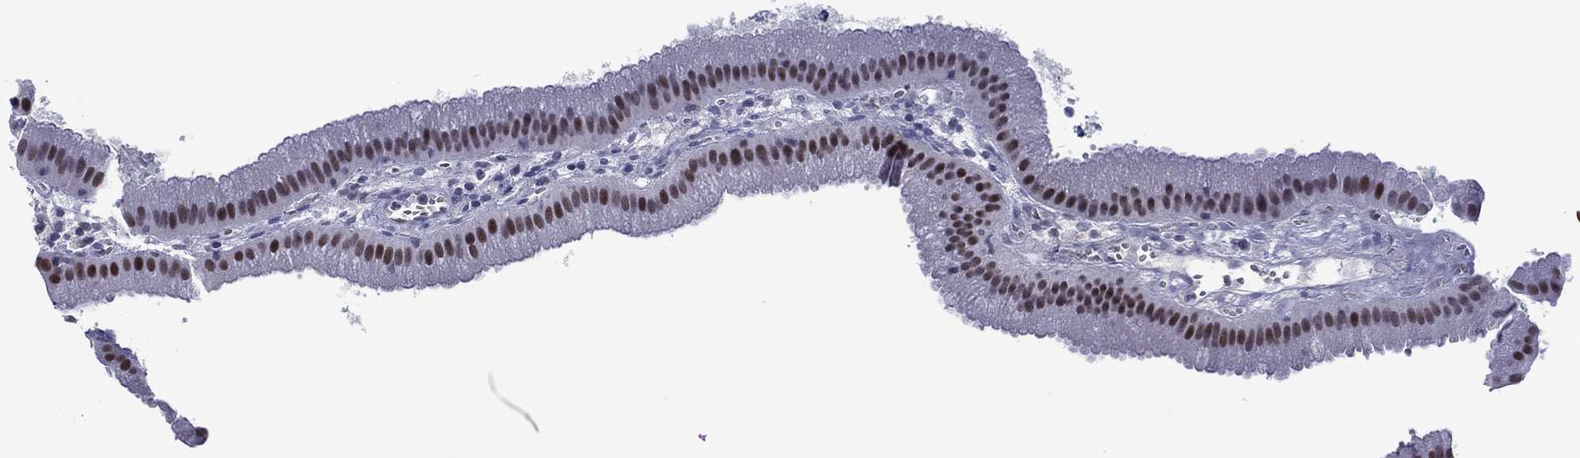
{"staining": {"intensity": "strong", "quantity": ">75%", "location": "nuclear"}, "tissue": "gallbladder", "cell_type": "Glandular cells", "image_type": "normal", "snomed": [{"axis": "morphology", "description": "Normal tissue, NOS"}, {"axis": "topography", "description": "Gallbladder"}], "caption": "Brown immunohistochemical staining in unremarkable gallbladder displays strong nuclear expression in approximately >75% of glandular cells.", "gene": "GATA6", "patient": {"sex": "male", "age": 67}}